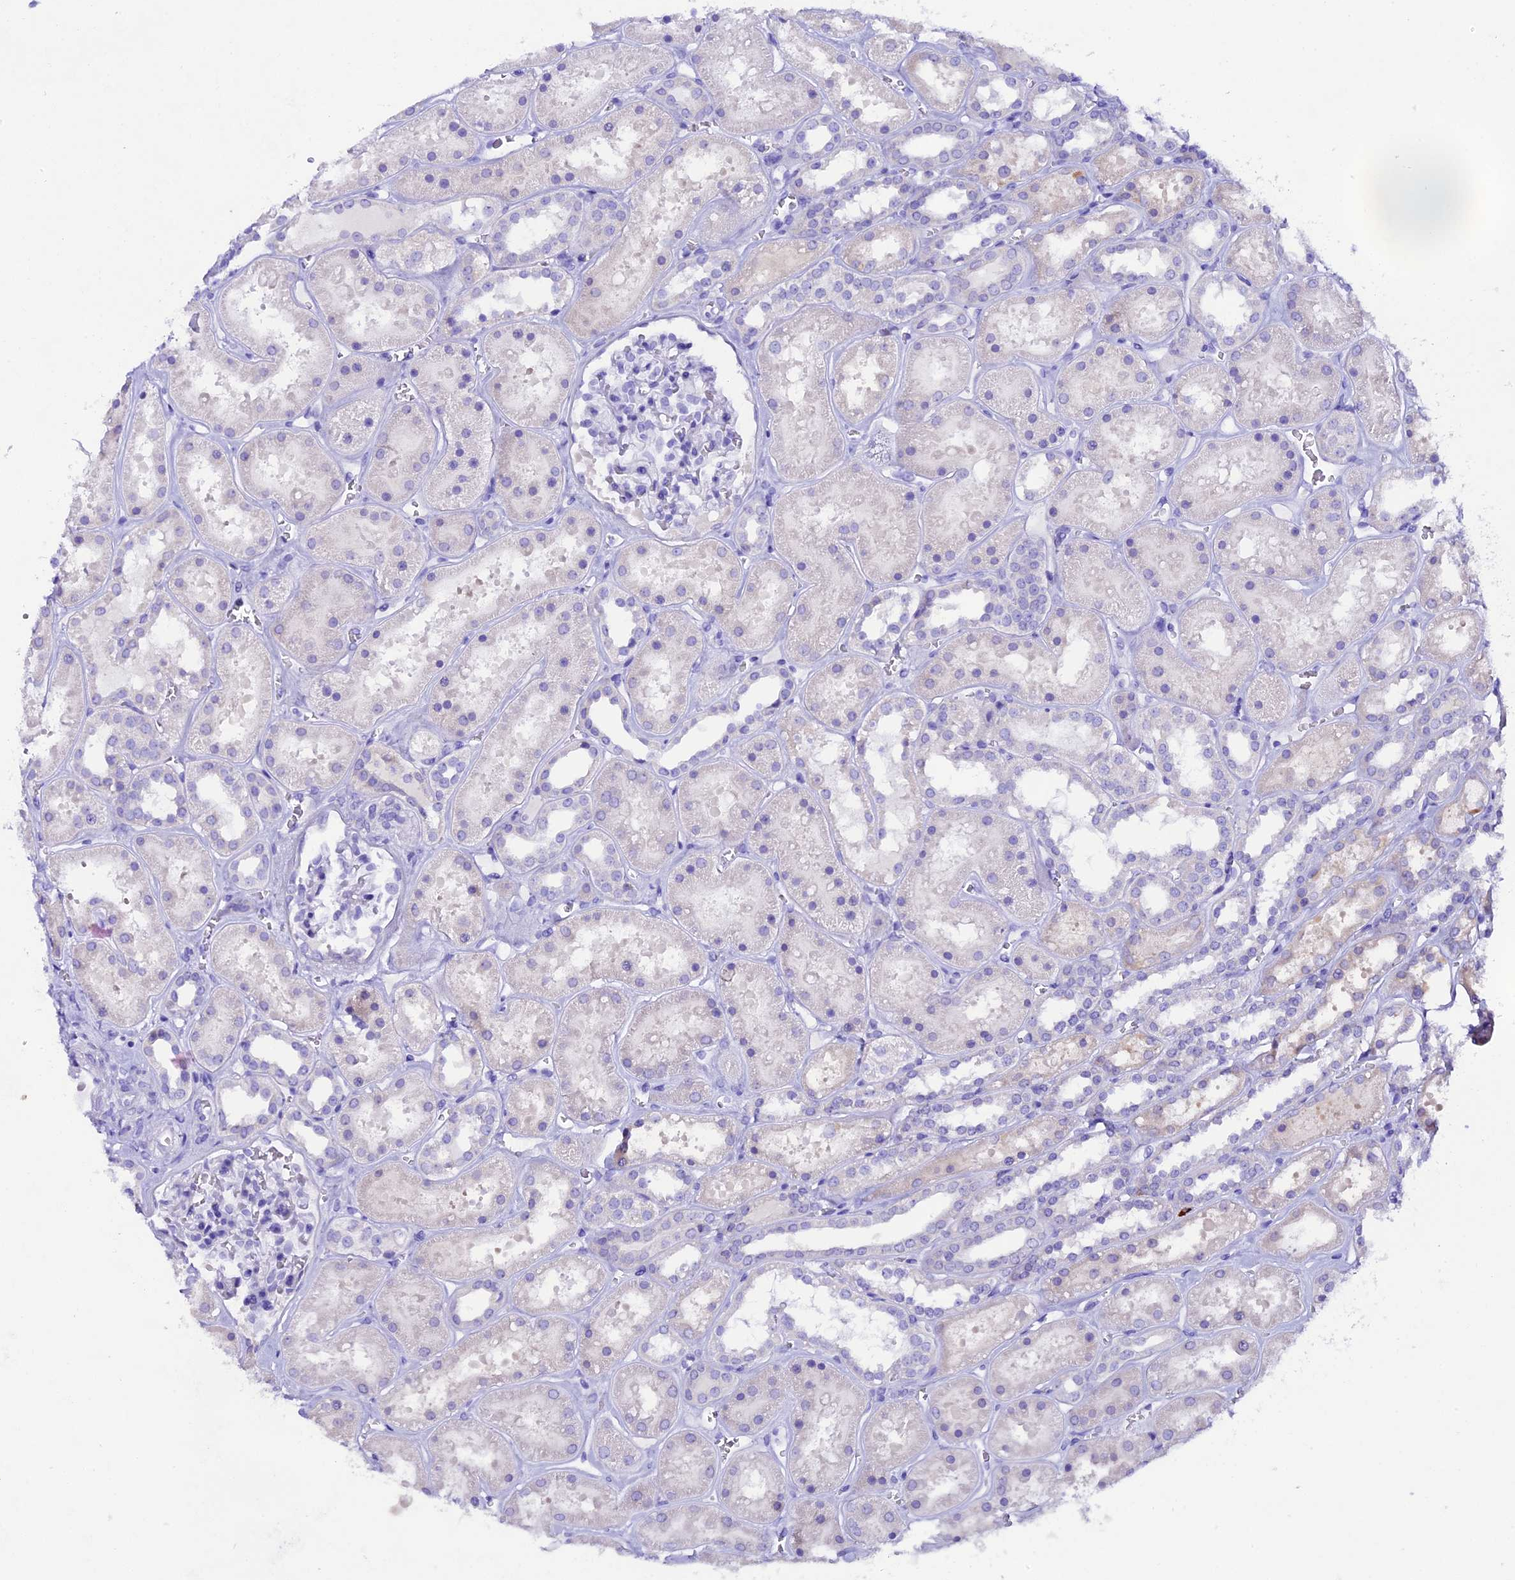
{"staining": {"intensity": "negative", "quantity": "none", "location": "none"}, "tissue": "kidney", "cell_type": "Cells in glomeruli", "image_type": "normal", "snomed": [{"axis": "morphology", "description": "Normal tissue, NOS"}, {"axis": "topography", "description": "Kidney"}], "caption": "Immunohistochemical staining of normal human kidney displays no significant expression in cells in glomeruli. The staining is performed using DAB (3,3'-diaminobenzidine) brown chromogen with nuclei counter-stained in using hematoxylin.", "gene": "FKBP11", "patient": {"sex": "female", "age": 41}}